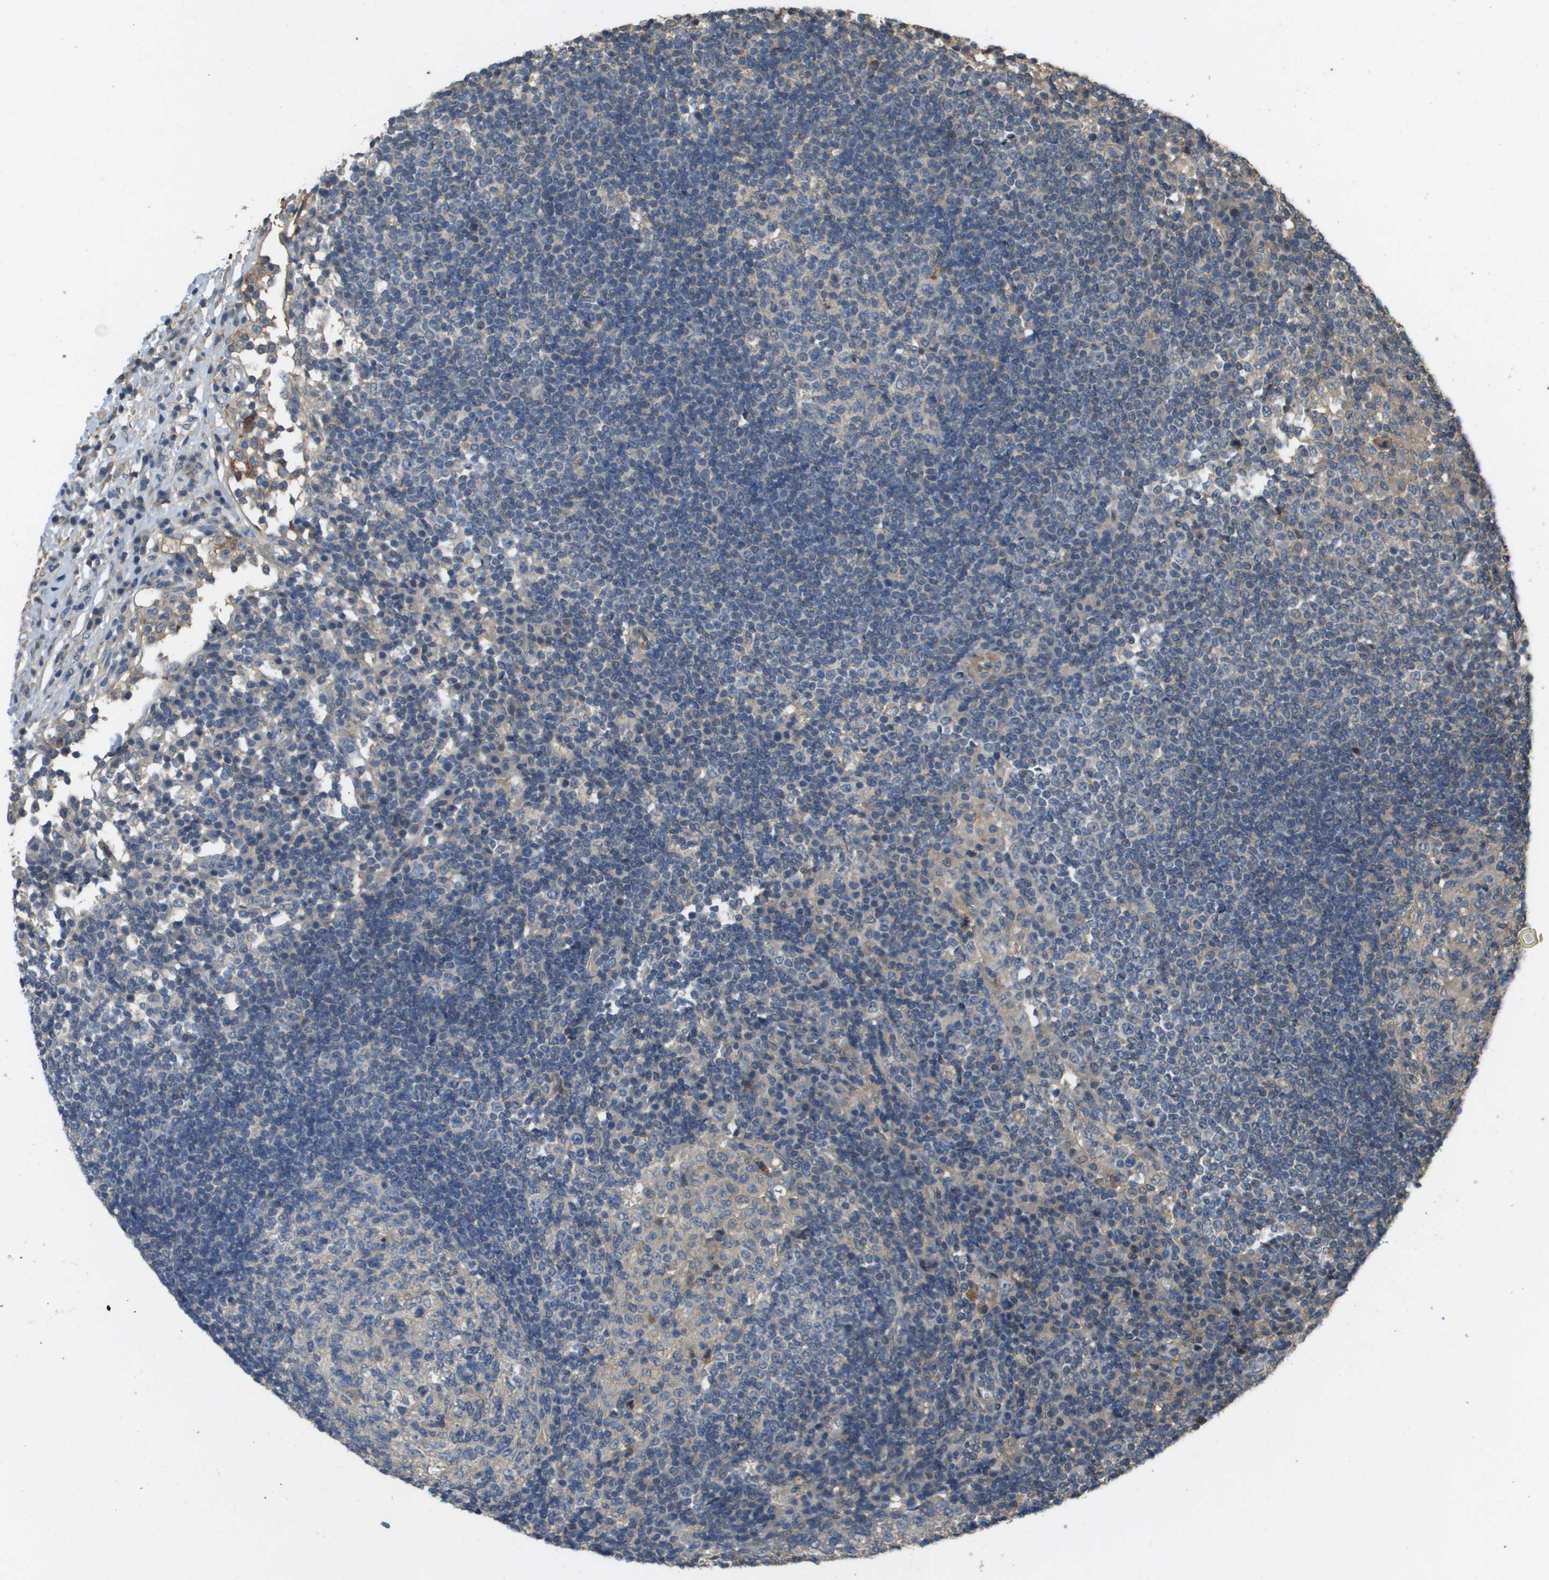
{"staining": {"intensity": "weak", "quantity": "<25%", "location": "cytoplasmic/membranous"}, "tissue": "lymph node", "cell_type": "Germinal center cells", "image_type": "normal", "snomed": [{"axis": "morphology", "description": "Normal tissue, NOS"}, {"axis": "topography", "description": "Lymph node"}], "caption": "Immunohistochemistry of benign human lymph node displays no expression in germinal center cells.", "gene": "KRT23", "patient": {"sex": "female", "age": 53}}